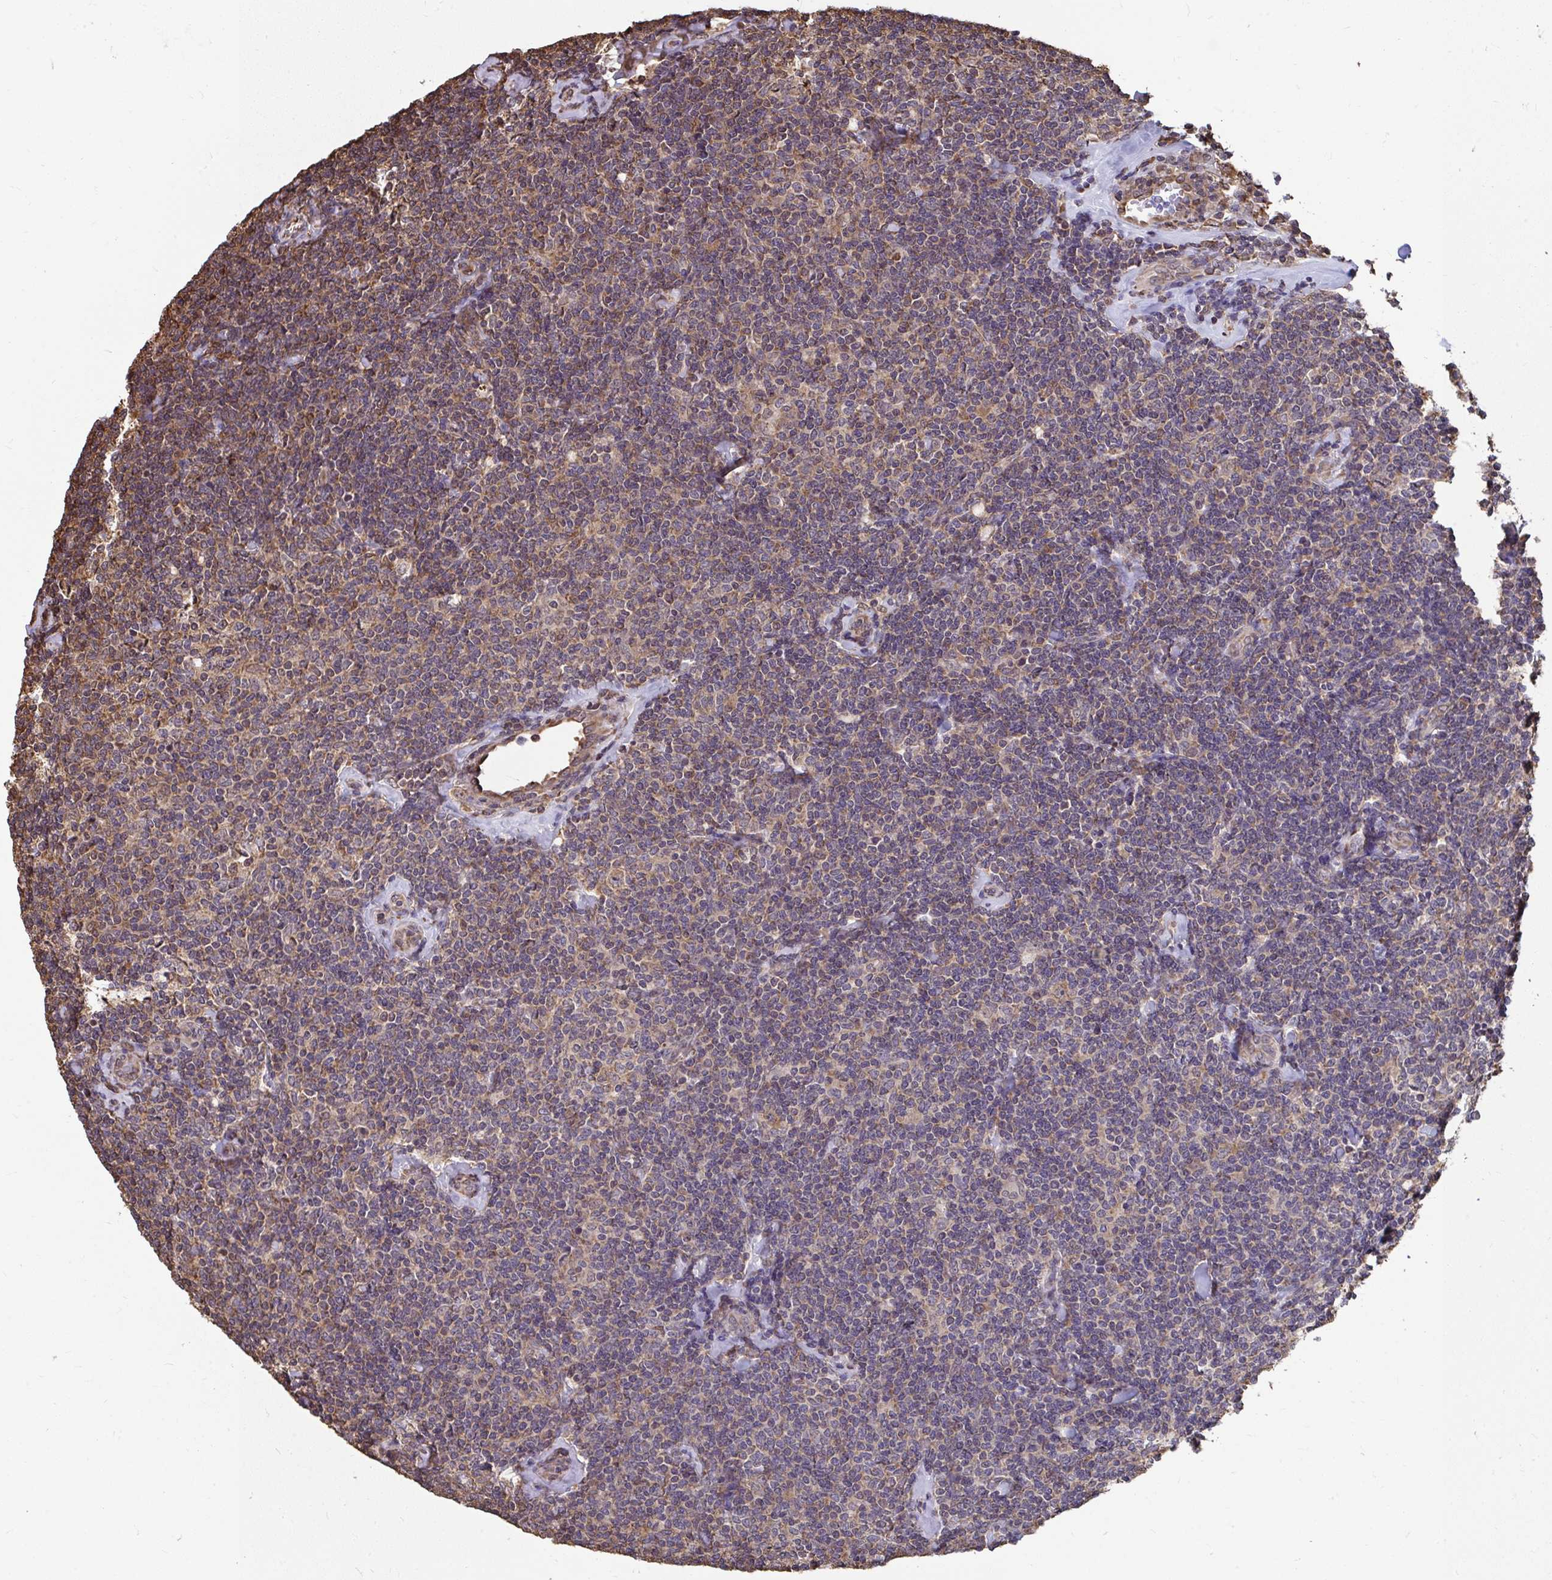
{"staining": {"intensity": "weak", "quantity": "25%-75%", "location": "cytoplasmic/membranous"}, "tissue": "lymphoma", "cell_type": "Tumor cells", "image_type": "cancer", "snomed": [{"axis": "morphology", "description": "Malignant lymphoma, non-Hodgkin's type, Low grade"}, {"axis": "topography", "description": "Lymph node"}], "caption": "Protein expression by immunohistochemistry (IHC) demonstrates weak cytoplasmic/membranous positivity in approximately 25%-75% of tumor cells in lymphoma.", "gene": "SYNCRIP", "patient": {"sex": "female", "age": 56}}